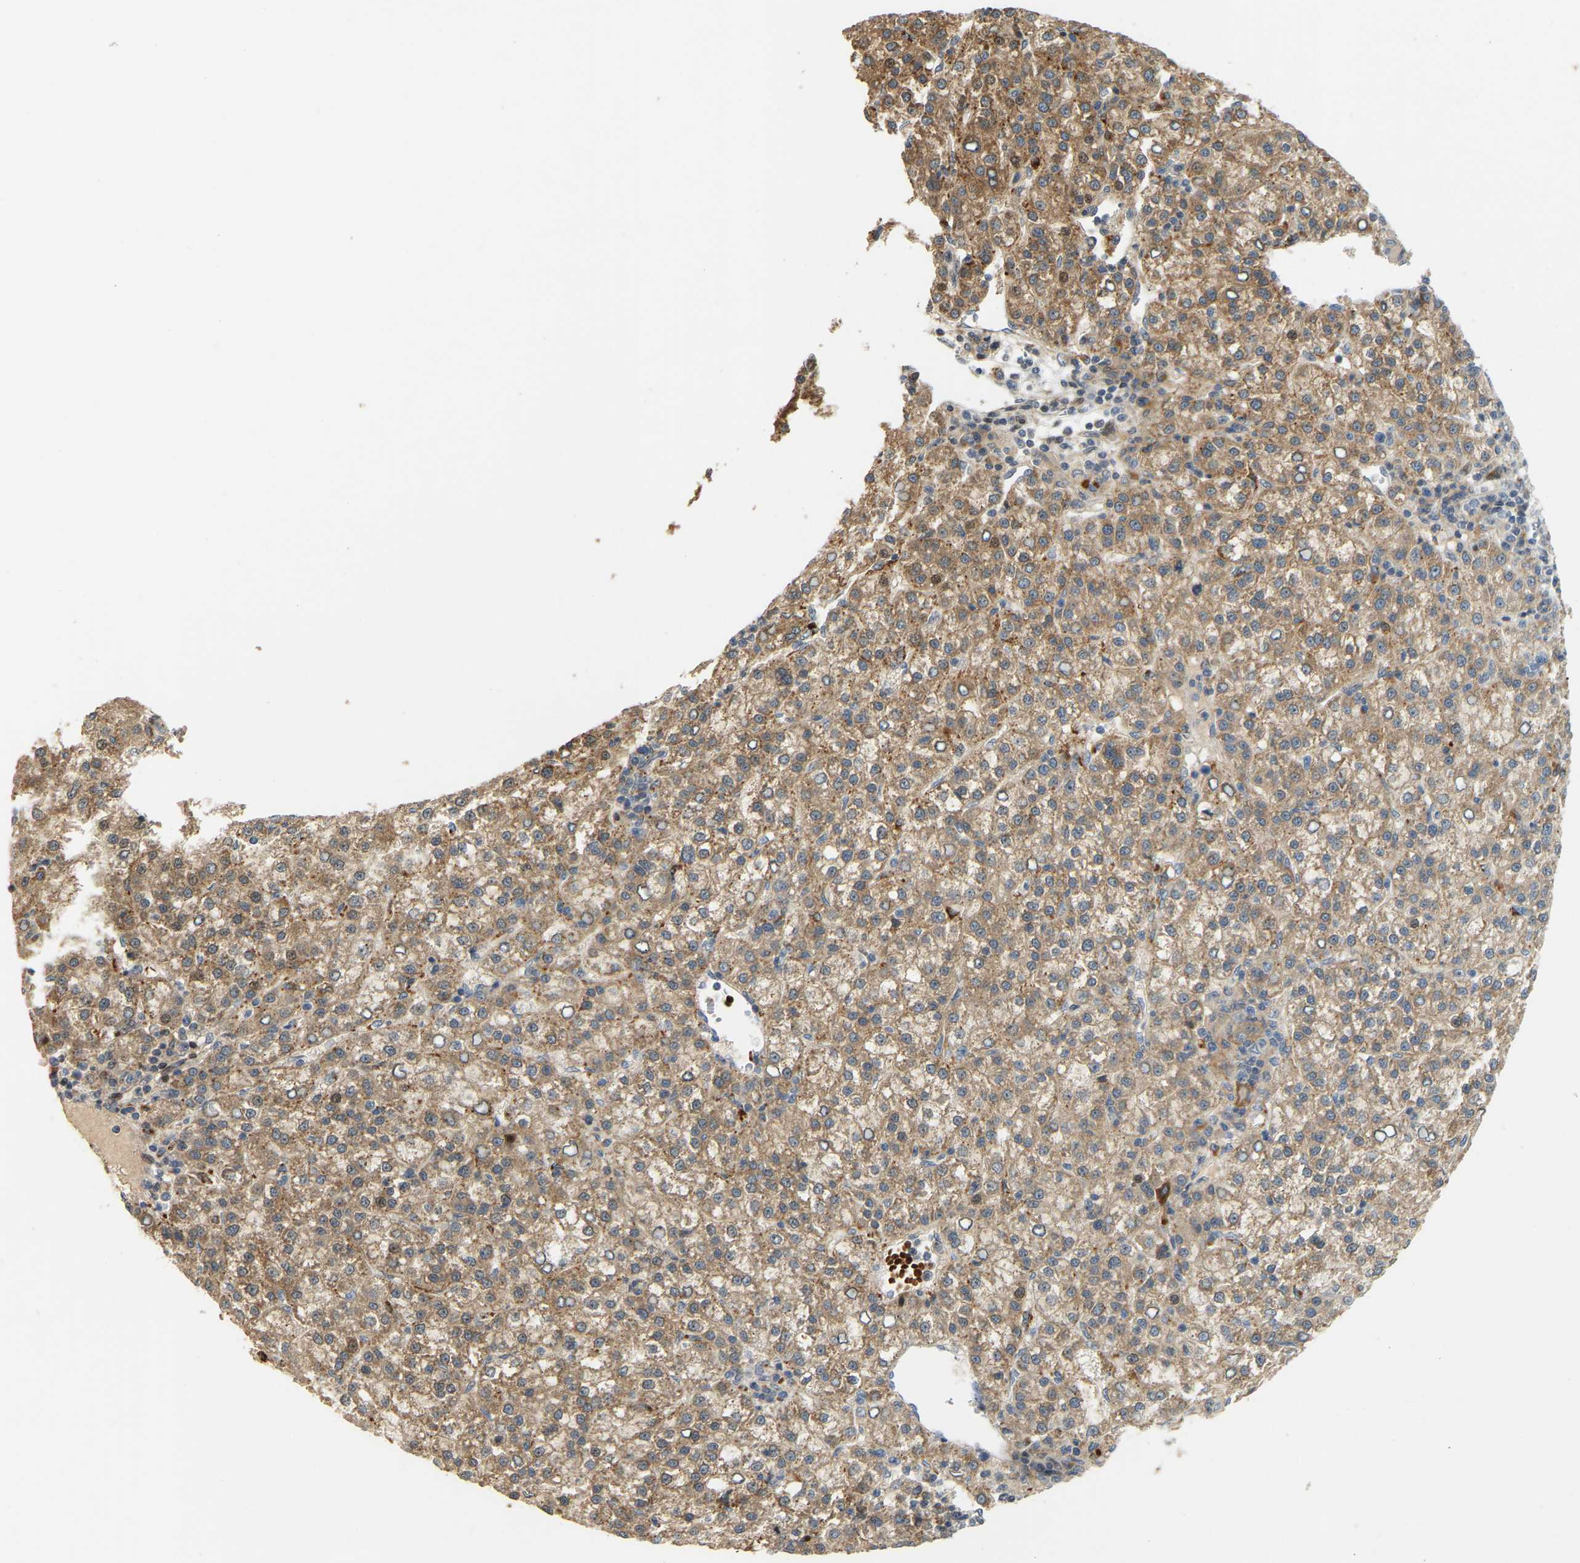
{"staining": {"intensity": "moderate", "quantity": ">75%", "location": "cytoplasmic/membranous"}, "tissue": "liver cancer", "cell_type": "Tumor cells", "image_type": "cancer", "snomed": [{"axis": "morphology", "description": "Carcinoma, Hepatocellular, NOS"}, {"axis": "topography", "description": "Liver"}], "caption": "This image shows immunohistochemistry staining of liver cancer, with medium moderate cytoplasmic/membranous positivity in approximately >75% of tumor cells.", "gene": "POGLUT2", "patient": {"sex": "female", "age": 58}}